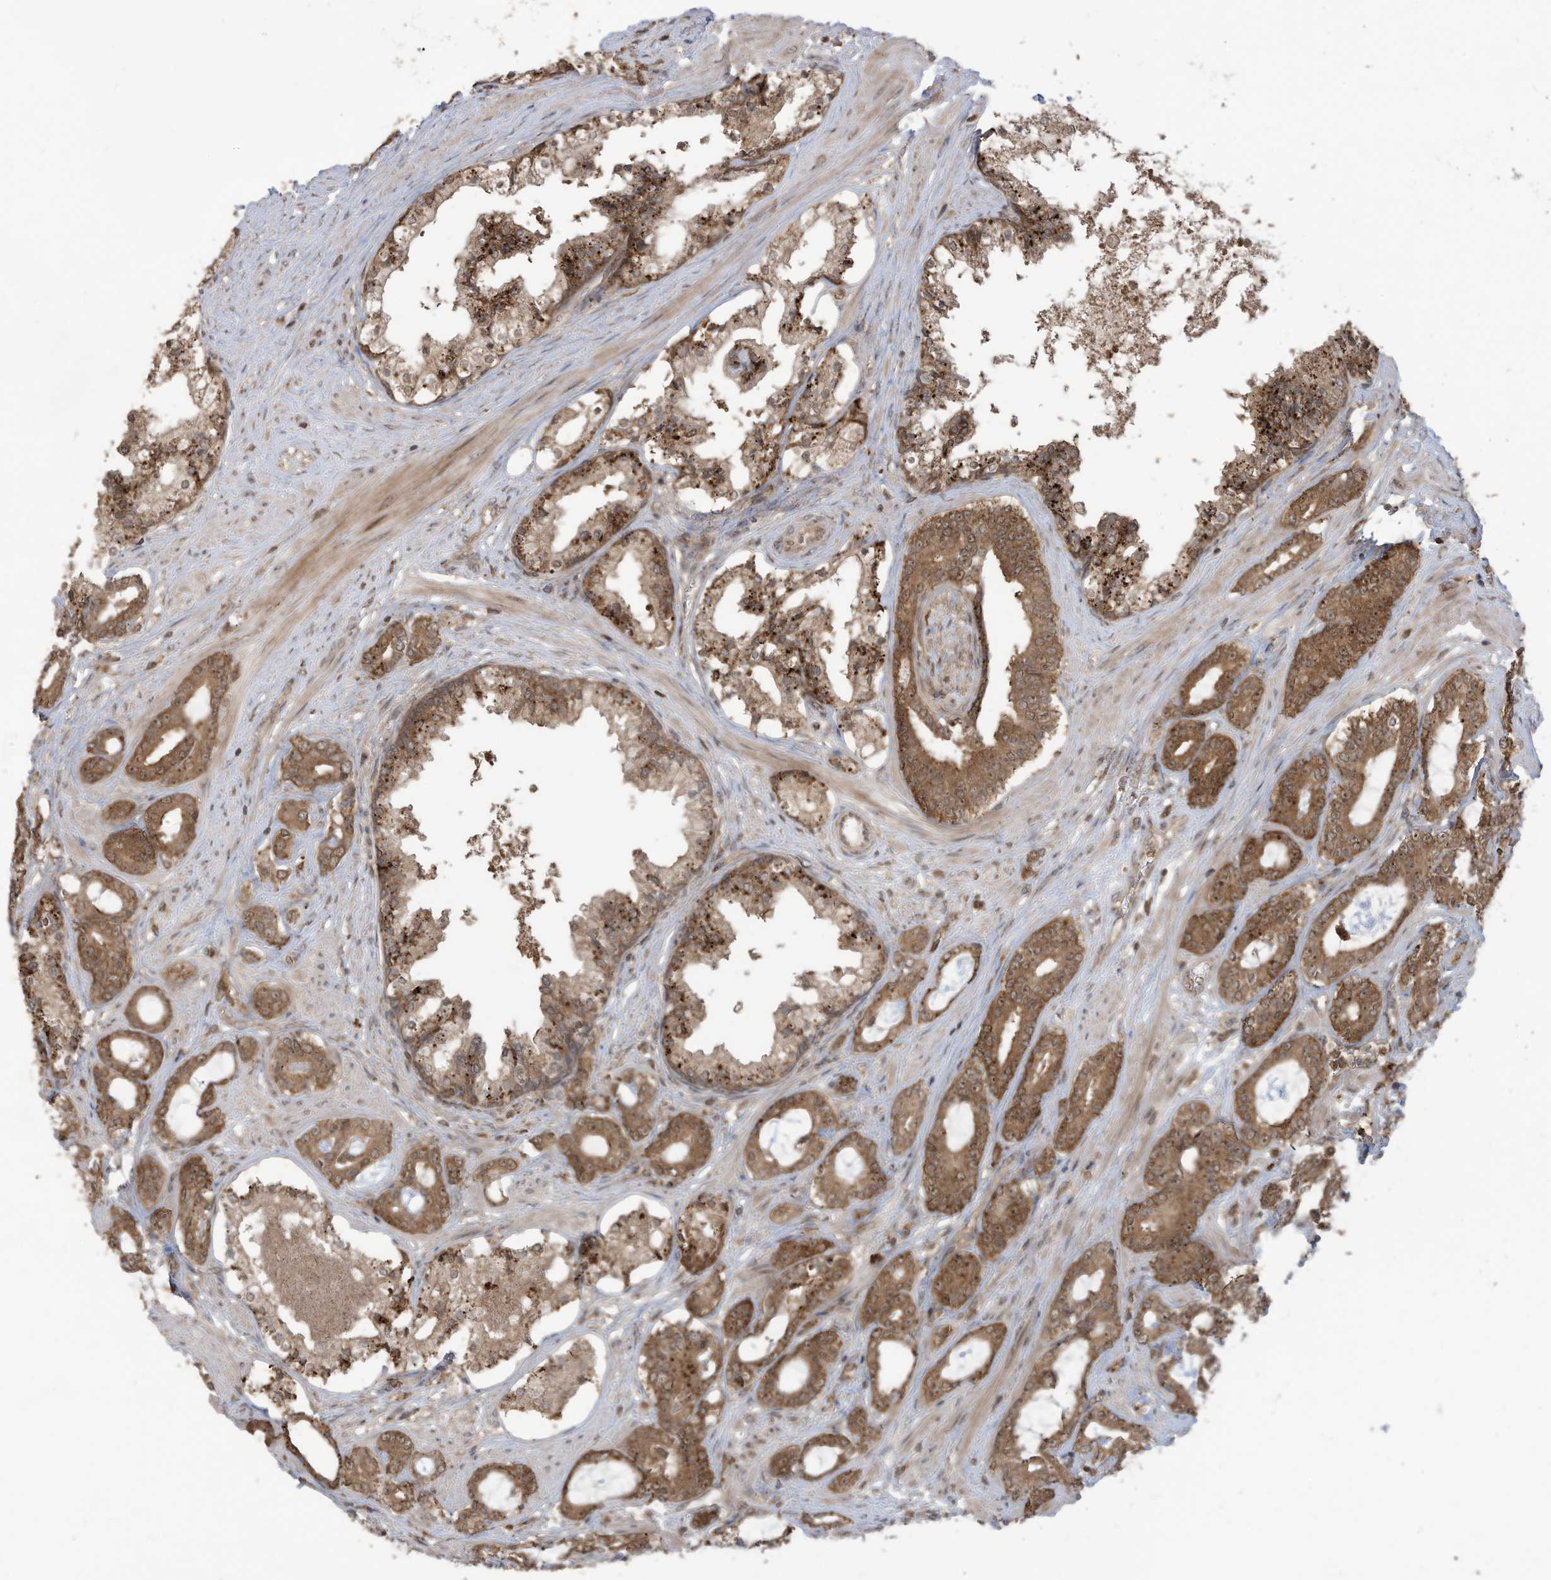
{"staining": {"intensity": "moderate", "quantity": ">75%", "location": "cytoplasmic/membranous,nuclear"}, "tissue": "prostate cancer", "cell_type": "Tumor cells", "image_type": "cancer", "snomed": [{"axis": "morphology", "description": "Adenocarcinoma, High grade"}, {"axis": "topography", "description": "Prostate"}], "caption": "A micrograph showing moderate cytoplasmic/membranous and nuclear staining in approximately >75% of tumor cells in adenocarcinoma (high-grade) (prostate), as visualized by brown immunohistochemical staining.", "gene": "CARF", "patient": {"sex": "male", "age": 58}}